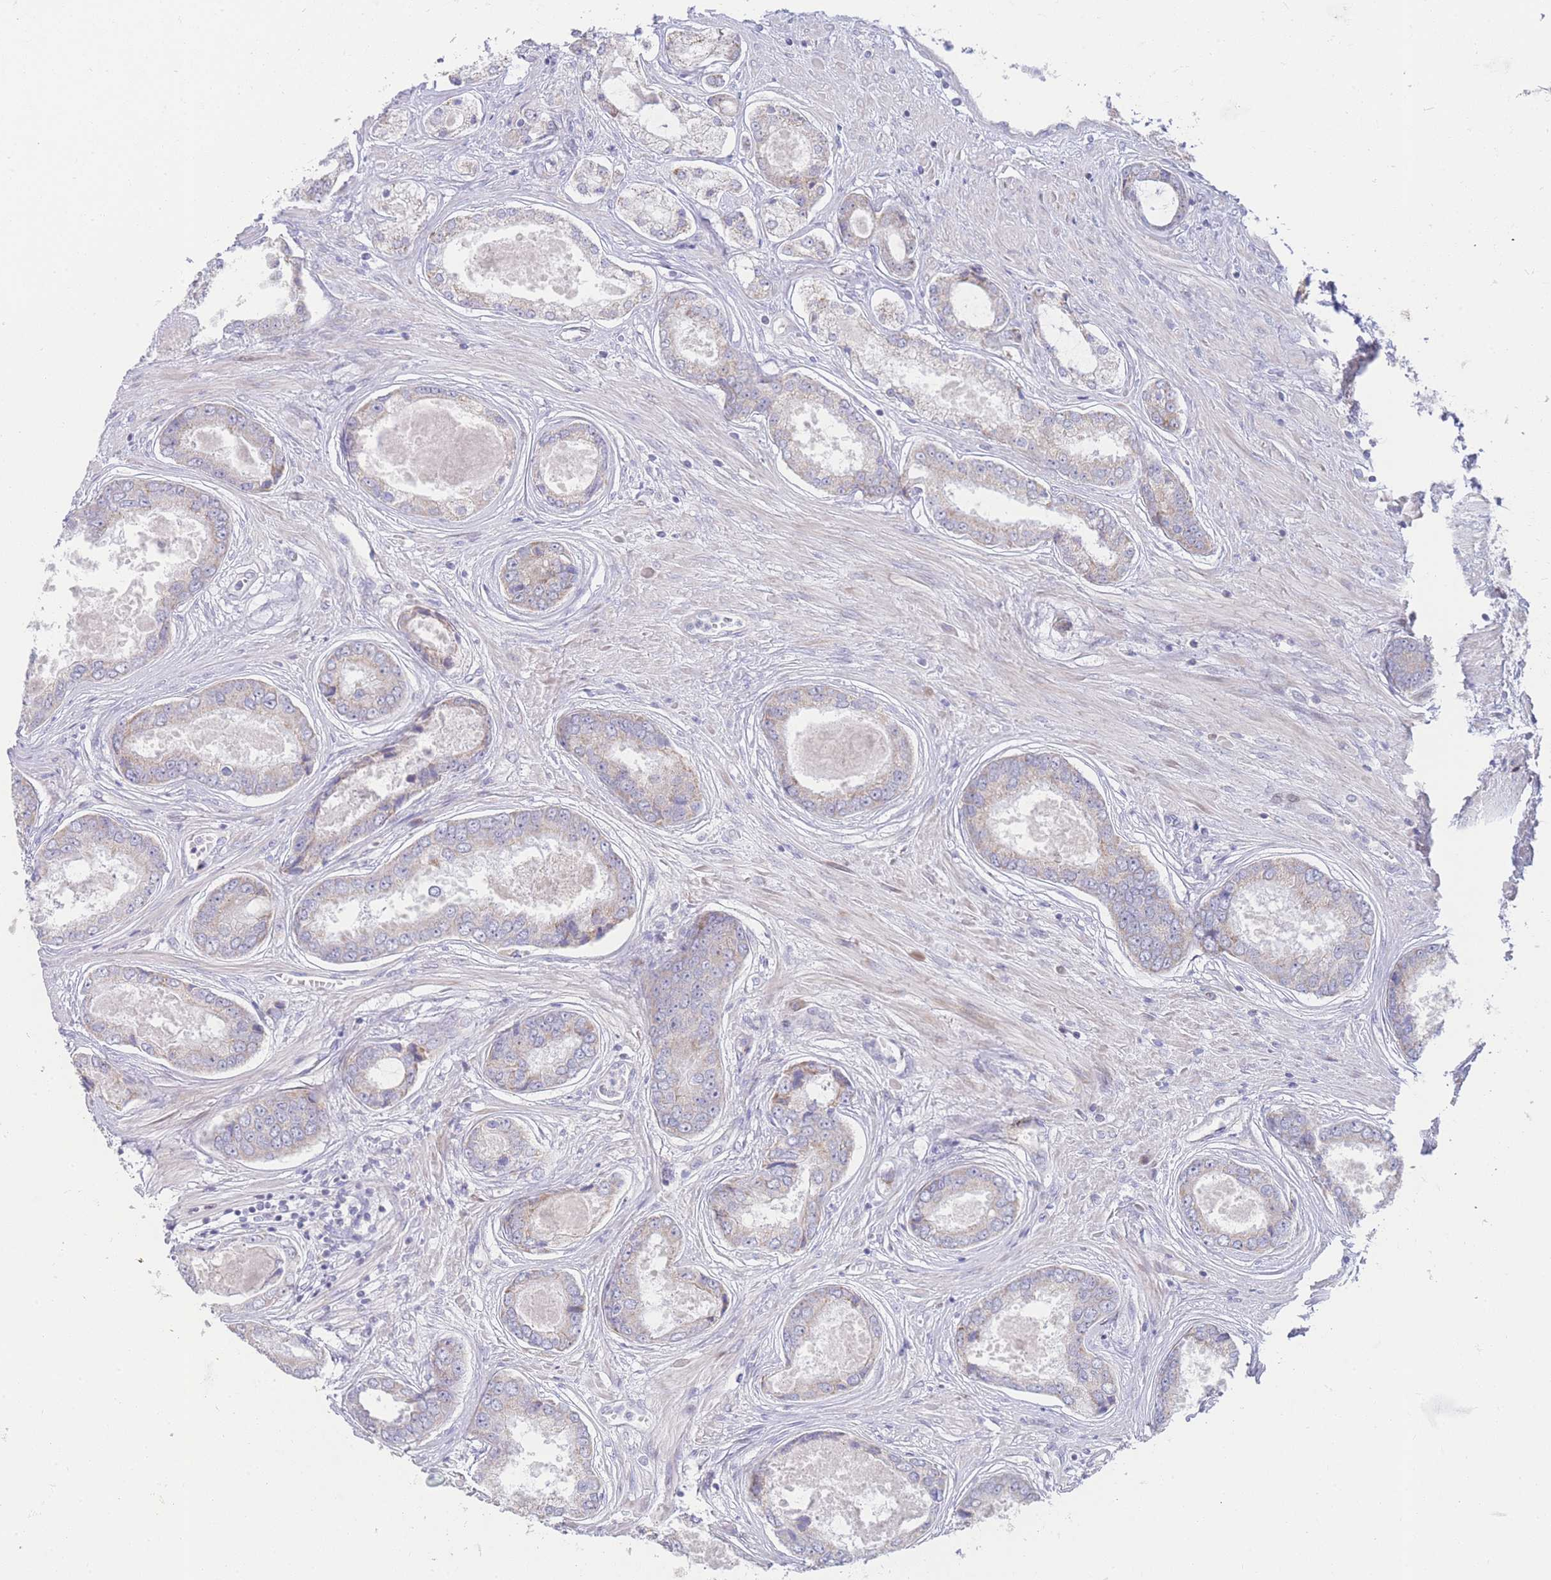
{"staining": {"intensity": "negative", "quantity": "none", "location": "none"}, "tissue": "prostate cancer", "cell_type": "Tumor cells", "image_type": "cancer", "snomed": [{"axis": "morphology", "description": "Adenocarcinoma, Low grade"}, {"axis": "topography", "description": "Prostate"}], "caption": "Tumor cells are negative for brown protein staining in low-grade adenocarcinoma (prostate).", "gene": "GPAM", "patient": {"sex": "male", "age": 68}}